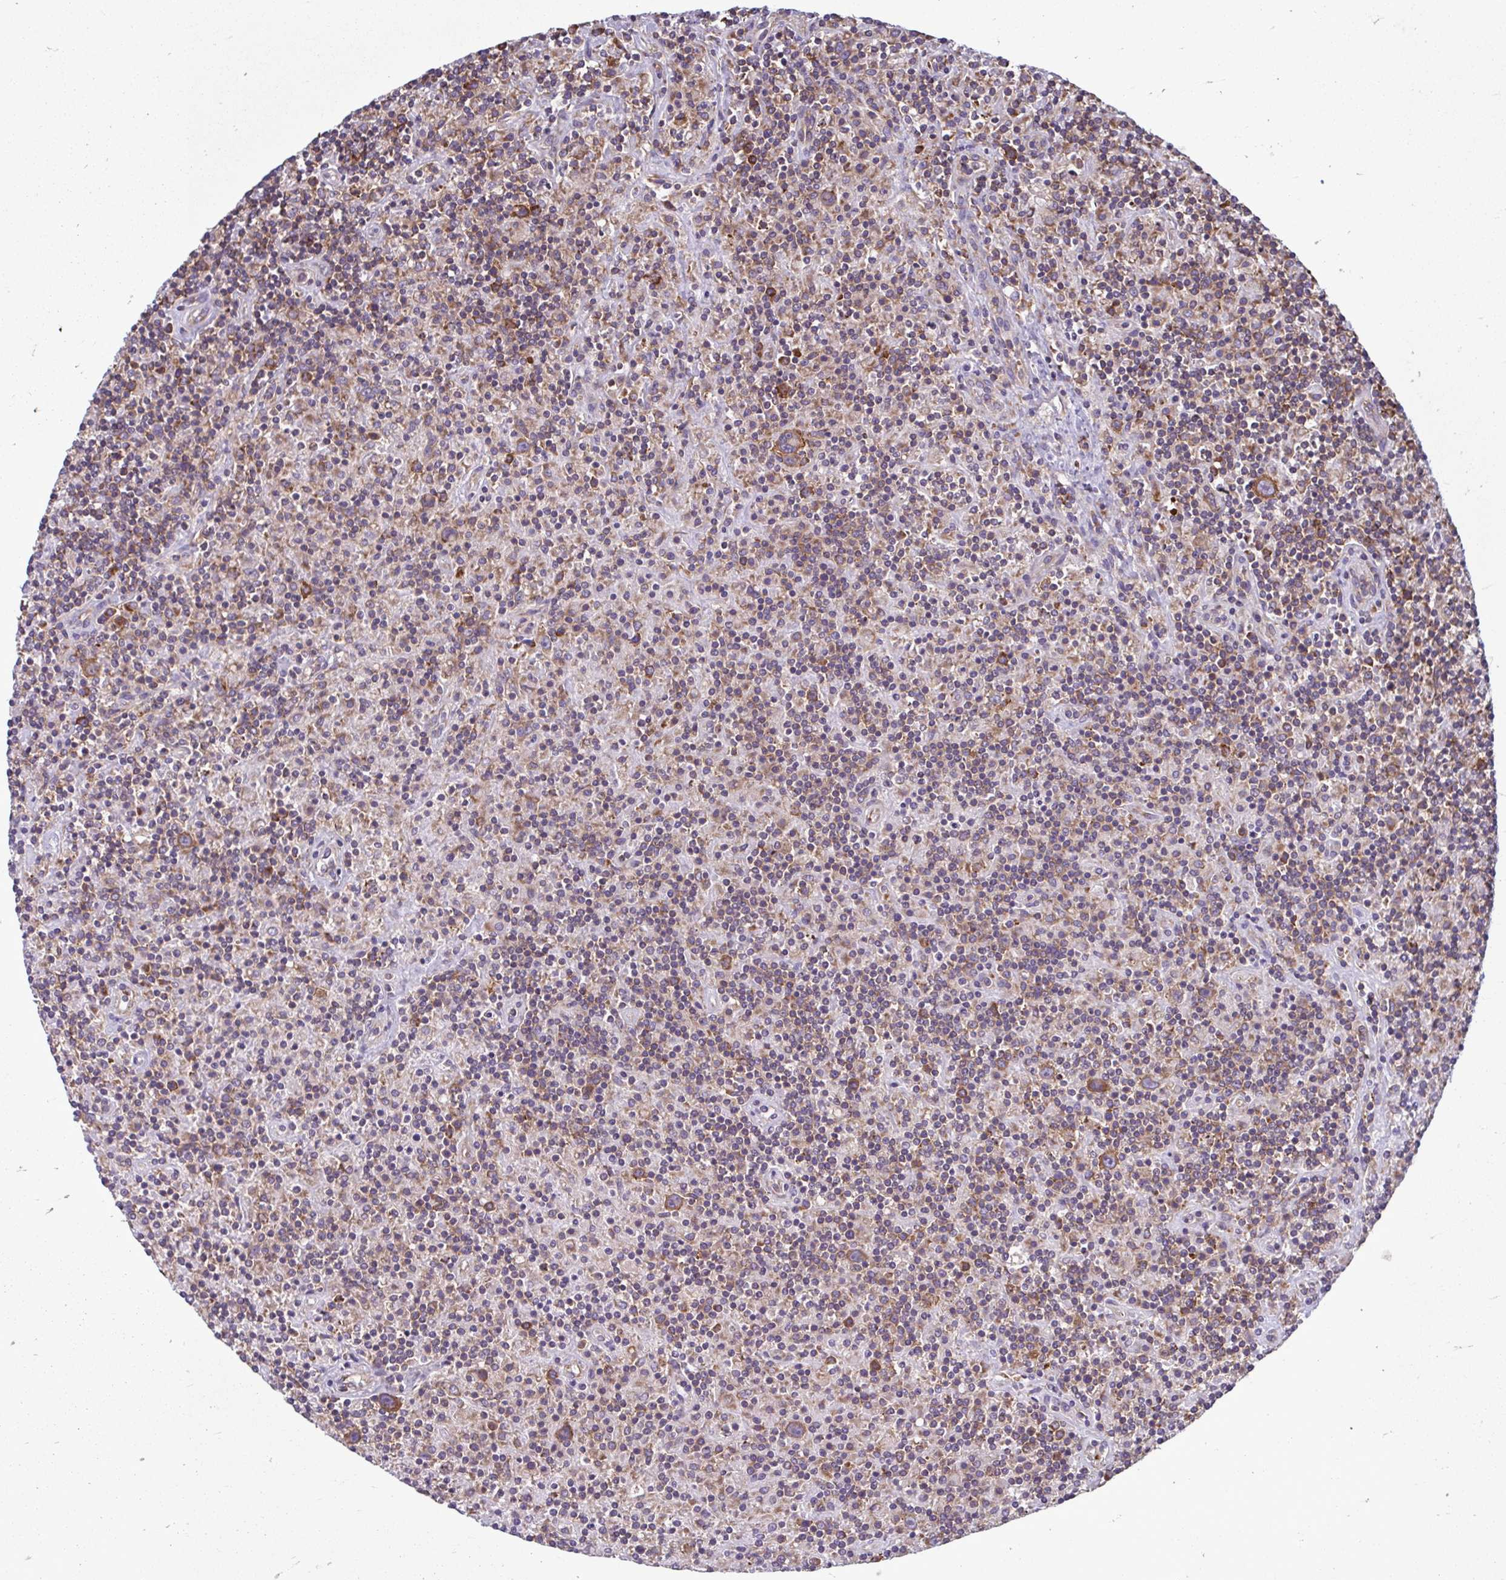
{"staining": {"intensity": "moderate", "quantity": ">75%", "location": "cytoplasmic/membranous"}, "tissue": "lymphoma", "cell_type": "Tumor cells", "image_type": "cancer", "snomed": [{"axis": "morphology", "description": "Hodgkin's disease, NOS"}, {"axis": "topography", "description": "Lymph node"}], "caption": "Lymphoma stained for a protein (brown) shows moderate cytoplasmic/membranous positive staining in approximately >75% of tumor cells.", "gene": "RPS16", "patient": {"sex": "male", "age": 70}}